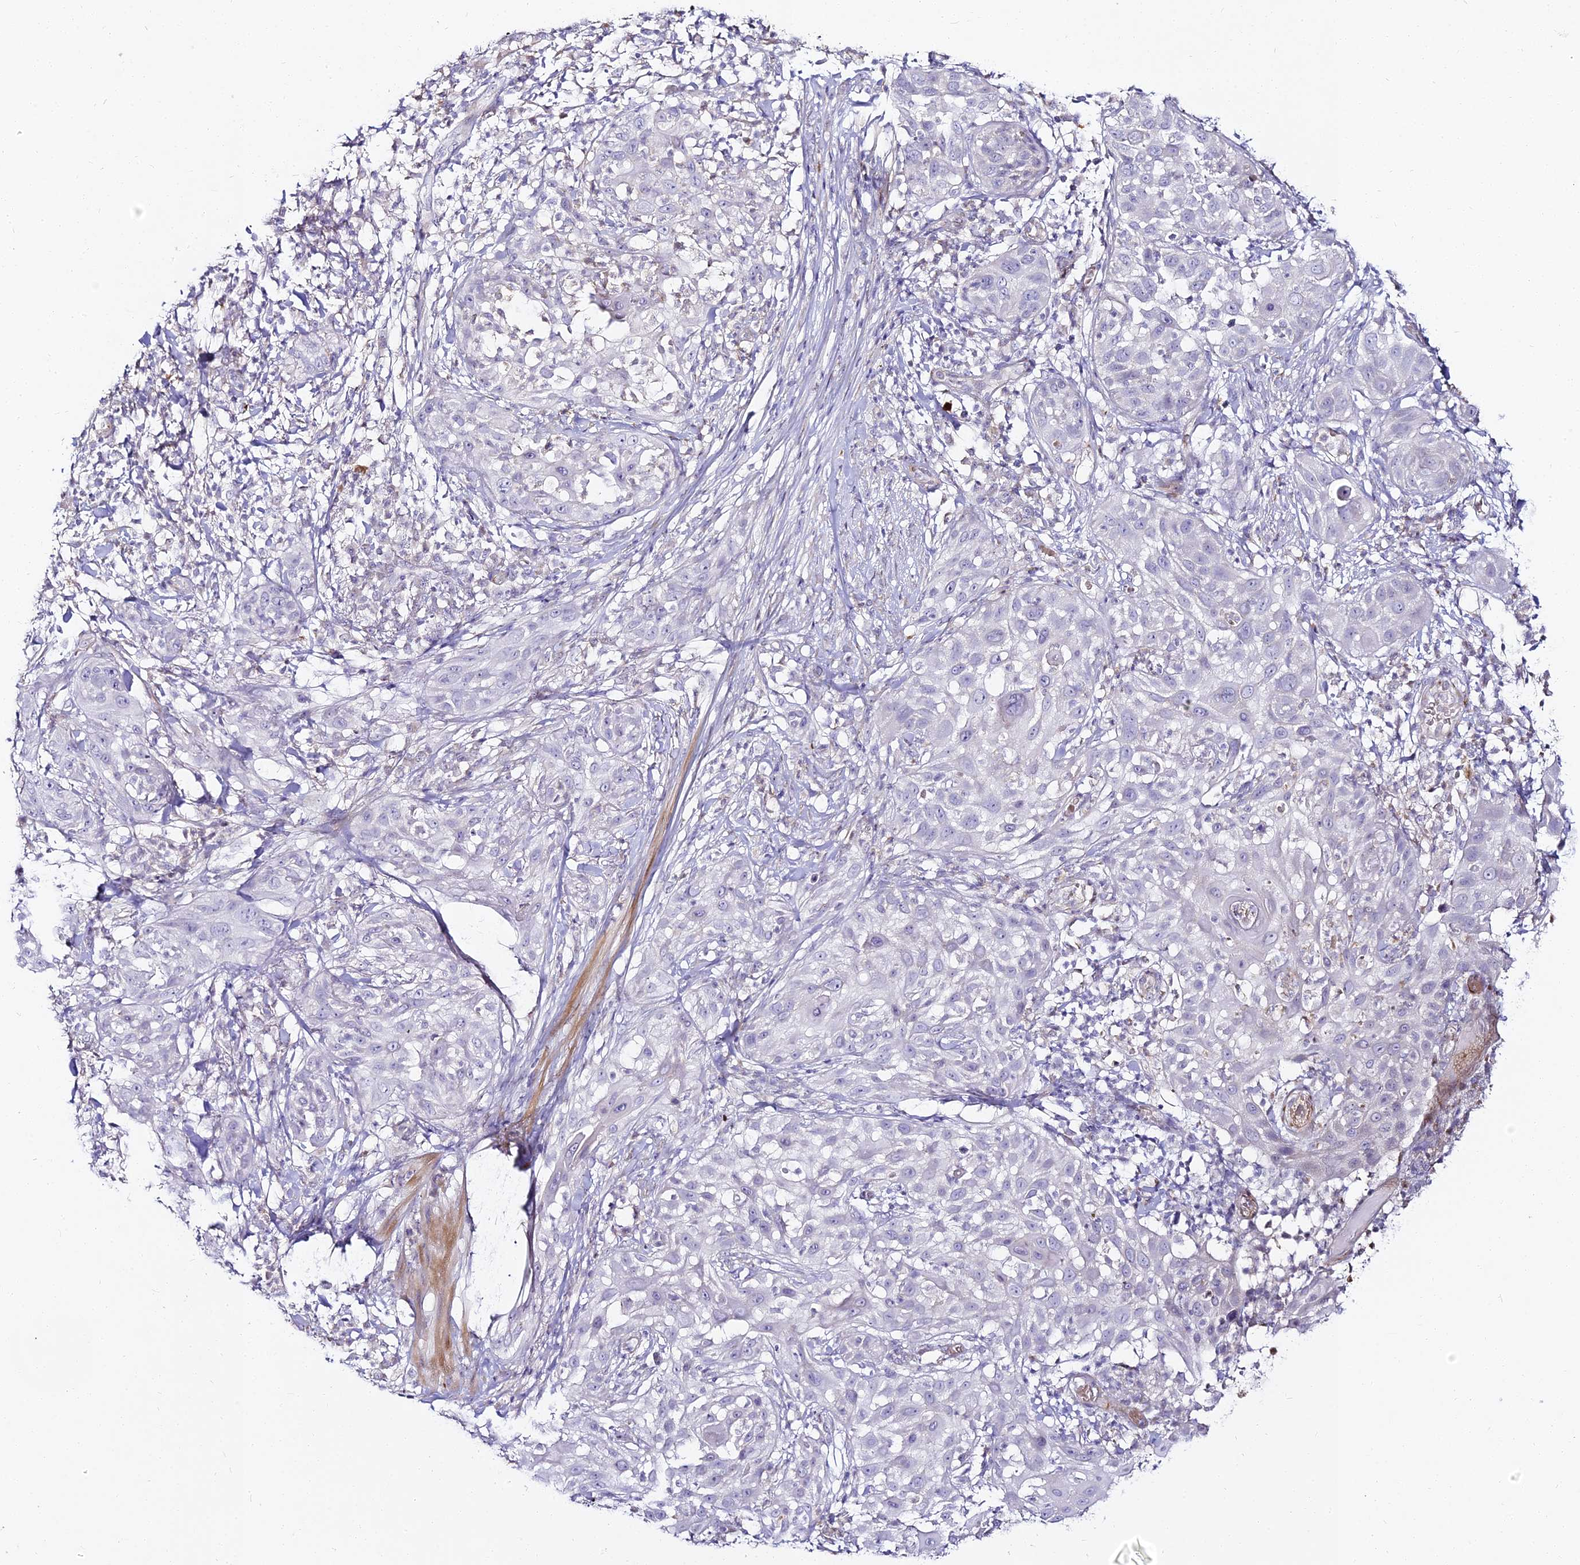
{"staining": {"intensity": "negative", "quantity": "none", "location": "none"}, "tissue": "skin cancer", "cell_type": "Tumor cells", "image_type": "cancer", "snomed": [{"axis": "morphology", "description": "Squamous cell carcinoma, NOS"}, {"axis": "topography", "description": "Skin"}], "caption": "This photomicrograph is of skin cancer (squamous cell carcinoma) stained with immunohistochemistry to label a protein in brown with the nuclei are counter-stained blue. There is no expression in tumor cells.", "gene": "ALPG", "patient": {"sex": "female", "age": 44}}